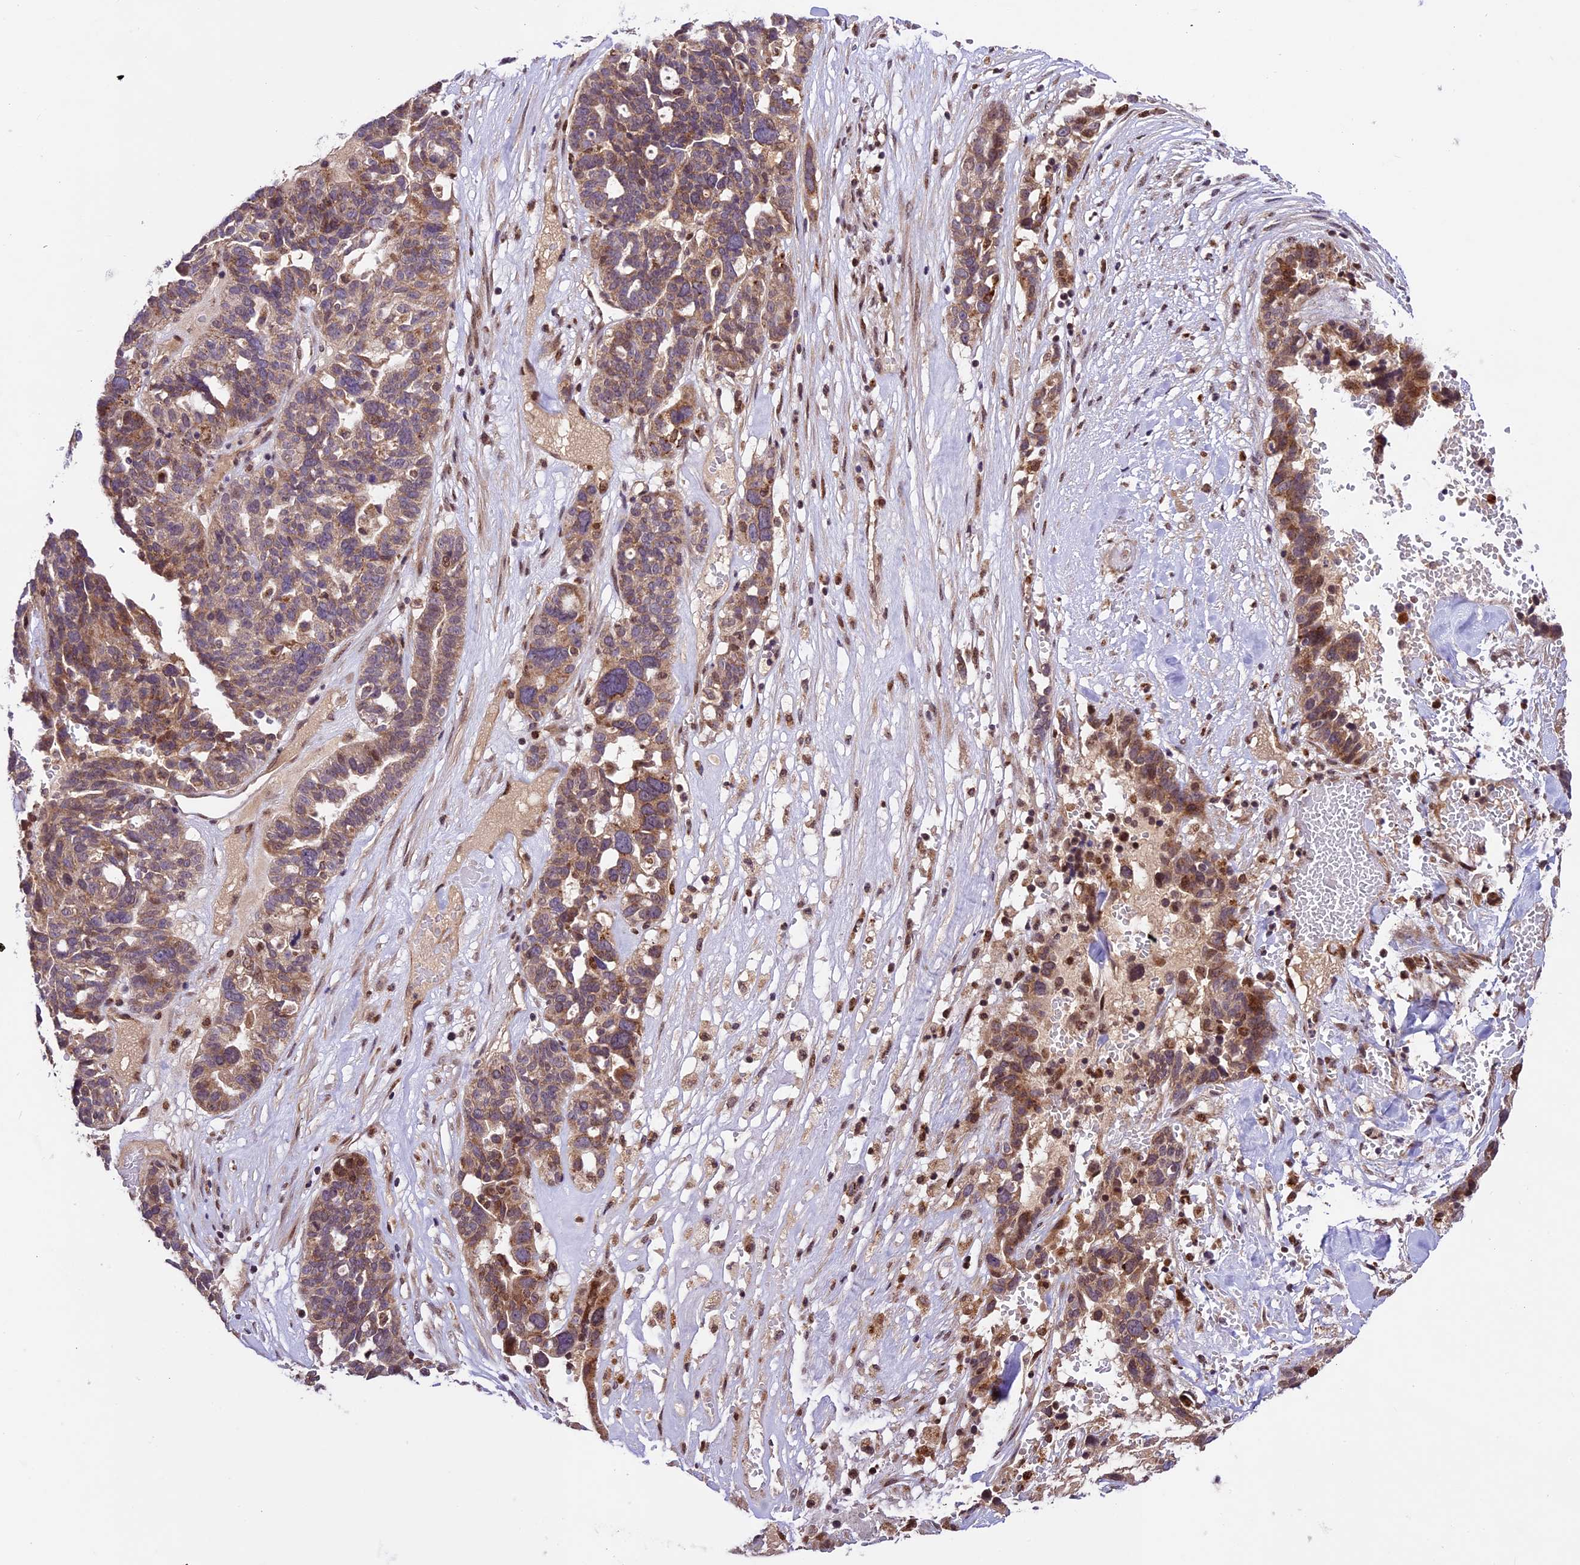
{"staining": {"intensity": "moderate", "quantity": "25%-75%", "location": "cytoplasmic/membranous"}, "tissue": "ovarian cancer", "cell_type": "Tumor cells", "image_type": "cancer", "snomed": [{"axis": "morphology", "description": "Cystadenocarcinoma, serous, NOS"}, {"axis": "topography", "description": "Ovary"}], "caption": "Moderate cytoplasmic/membranous expression is identified in approximately 25%-75% of tumor cells in serous cystadenocarcinoma (ovarian).", "gene": "CCSER1", "patient": {"sex": "female", "age": 59}}